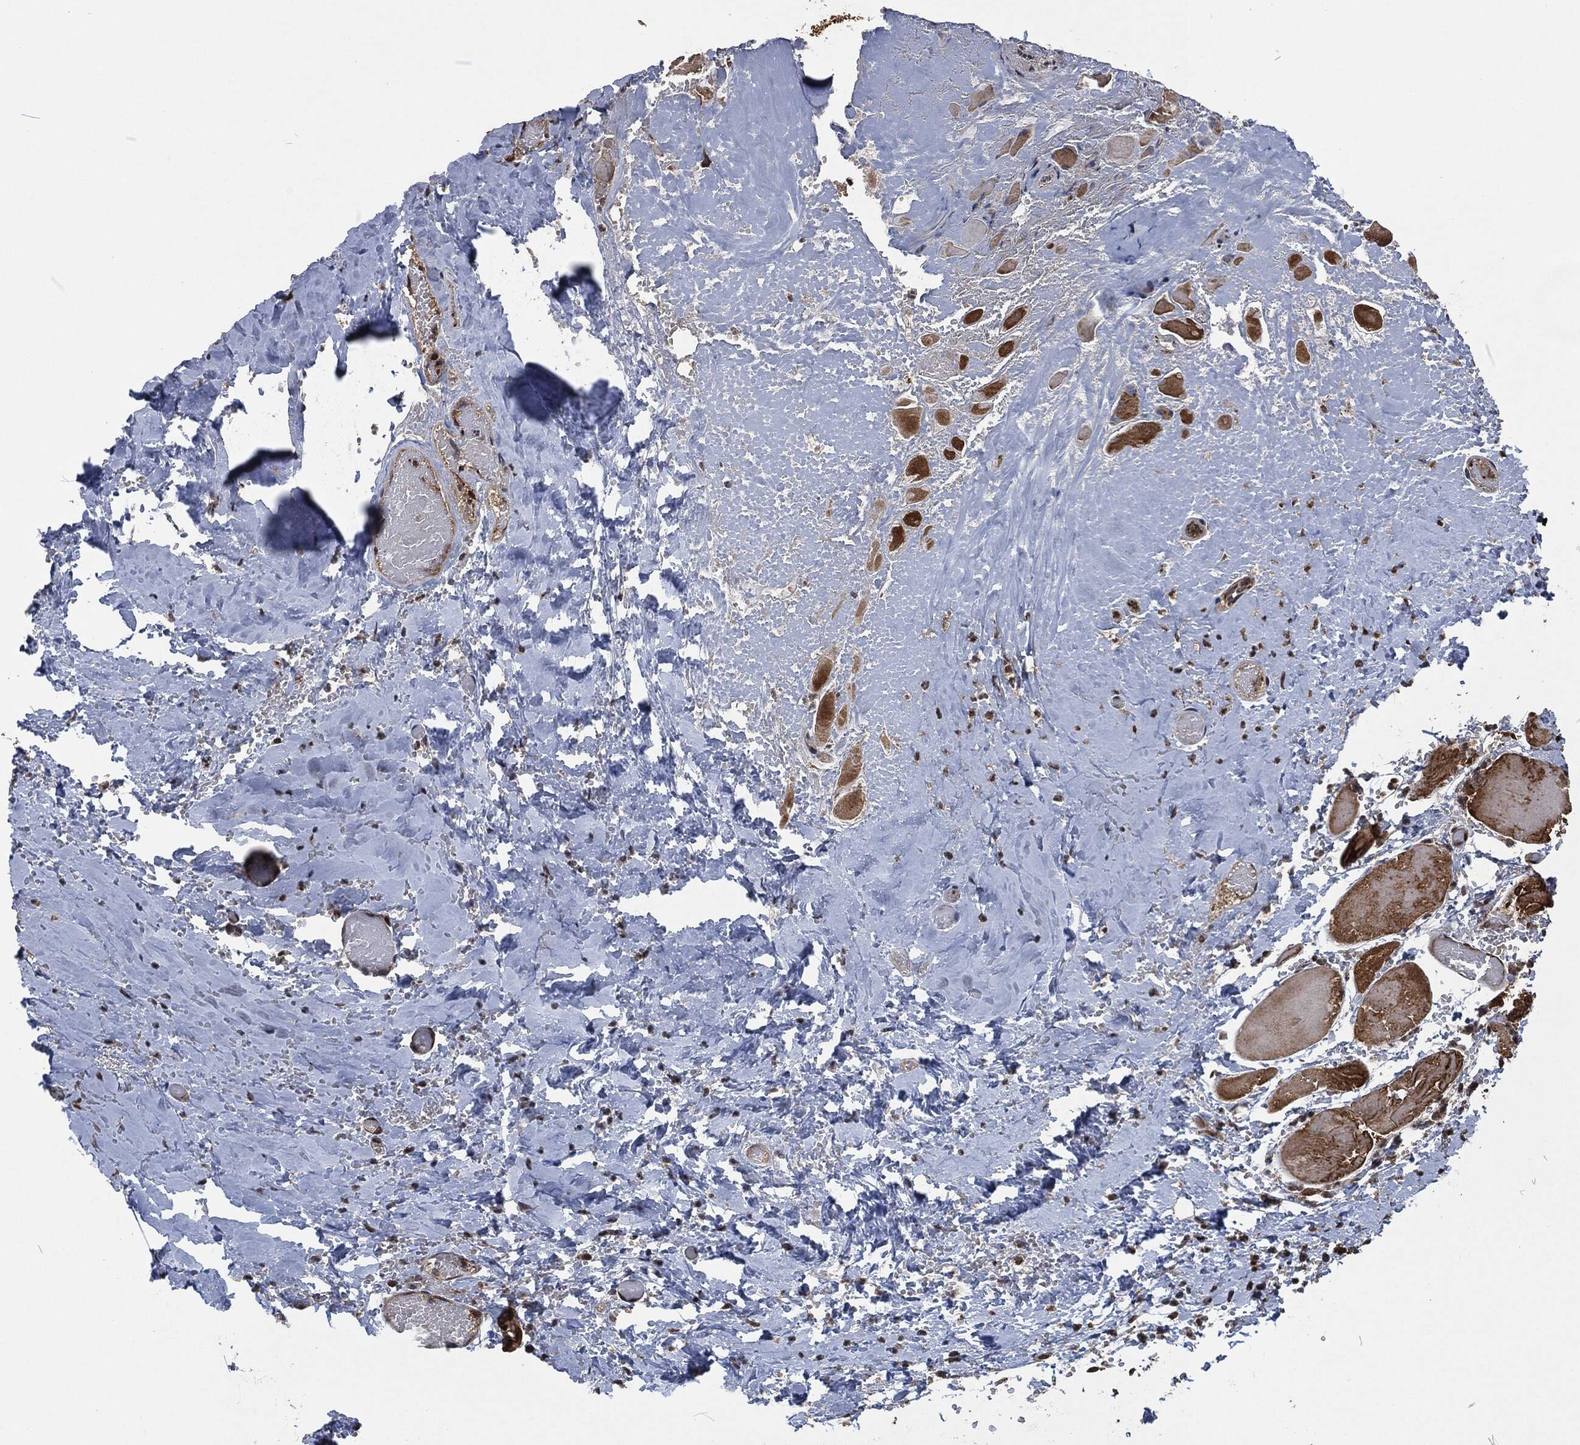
{"staining": {"intensity": "strong", "quantity": "25%-75%", "location": "cytoplasmic/membranous"}, "tissue": "skeletal muscle", "cell_type": "Myocytes", "image_type": "normal", "snomed": [{"axis": "morphology", "description": "Normal tissue, NOS"}, {"axis": "morphology", "description": "Malignant melanoma, Metastatic site"}, {"axis": "topography", "description": "Skeletal muscle"}], "caption": "The immunohistochemical stain shows strong cytoplasmic/membranous staining in myocytes of unremarkable skeletal muscle. (brown staining indicates protein expression, while blue staining denotes nuclei).", "gene": "CMPK2", "patient": {"sex": "male", "age": 50}}